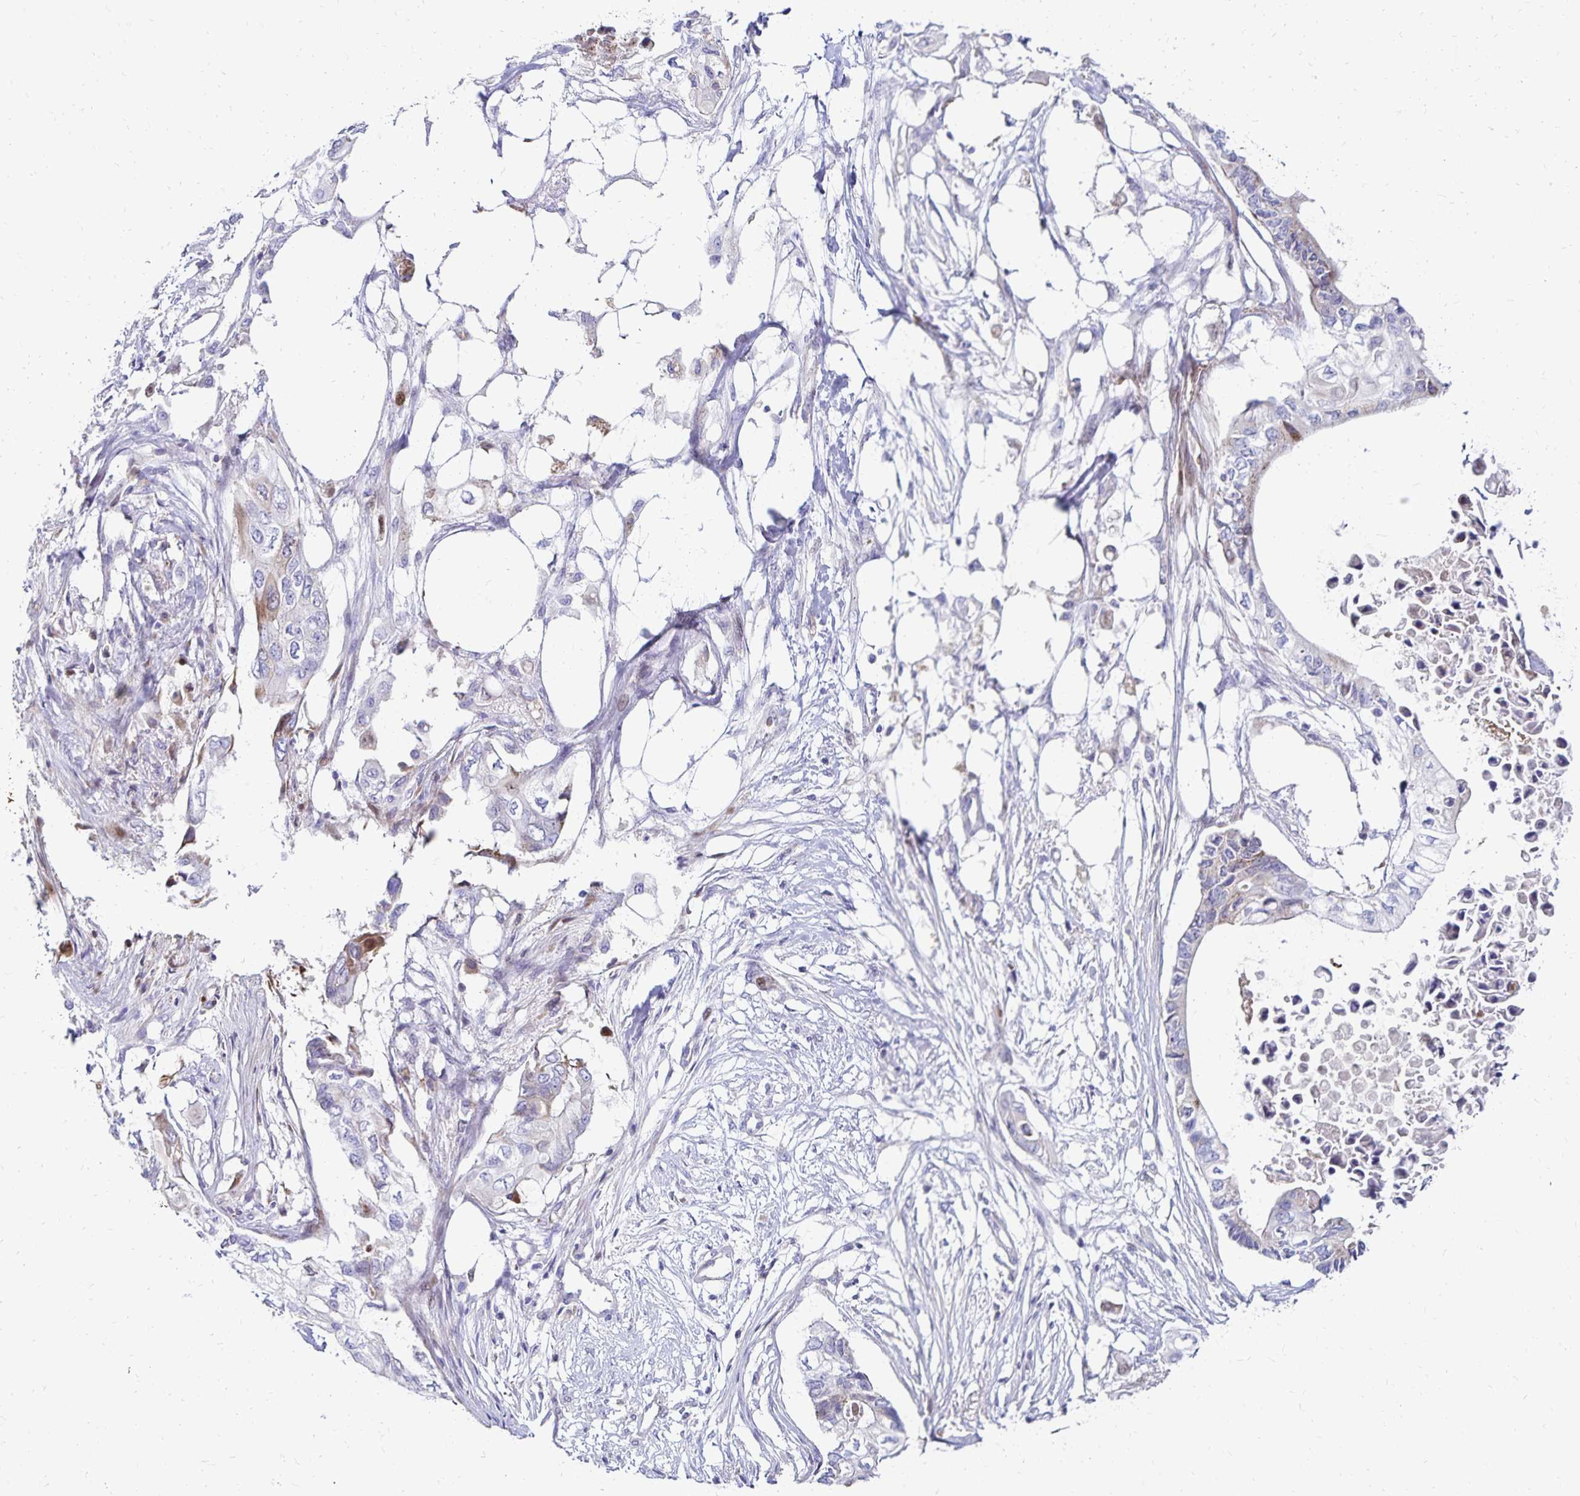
{"staining": {"intensity": "negative", "quantity": "none", "location": "none"}, "tissue": "pancreatic cancer", "cell_type": "Tumor cells", "image_type": "cancer", "snomed": [{"axis": "morphology", "description": "Adenocarcinoma, NOS"}, {"axis": "topography", "description": "Pancreas"}], "caption": "This is an immunohistochemistry (IHC) micrograph of pancreatic adenocarcinoma. There is no expression in tumor cells.", "gene": "NECAP1", "patient": {"sex": "female", "age": 63}}